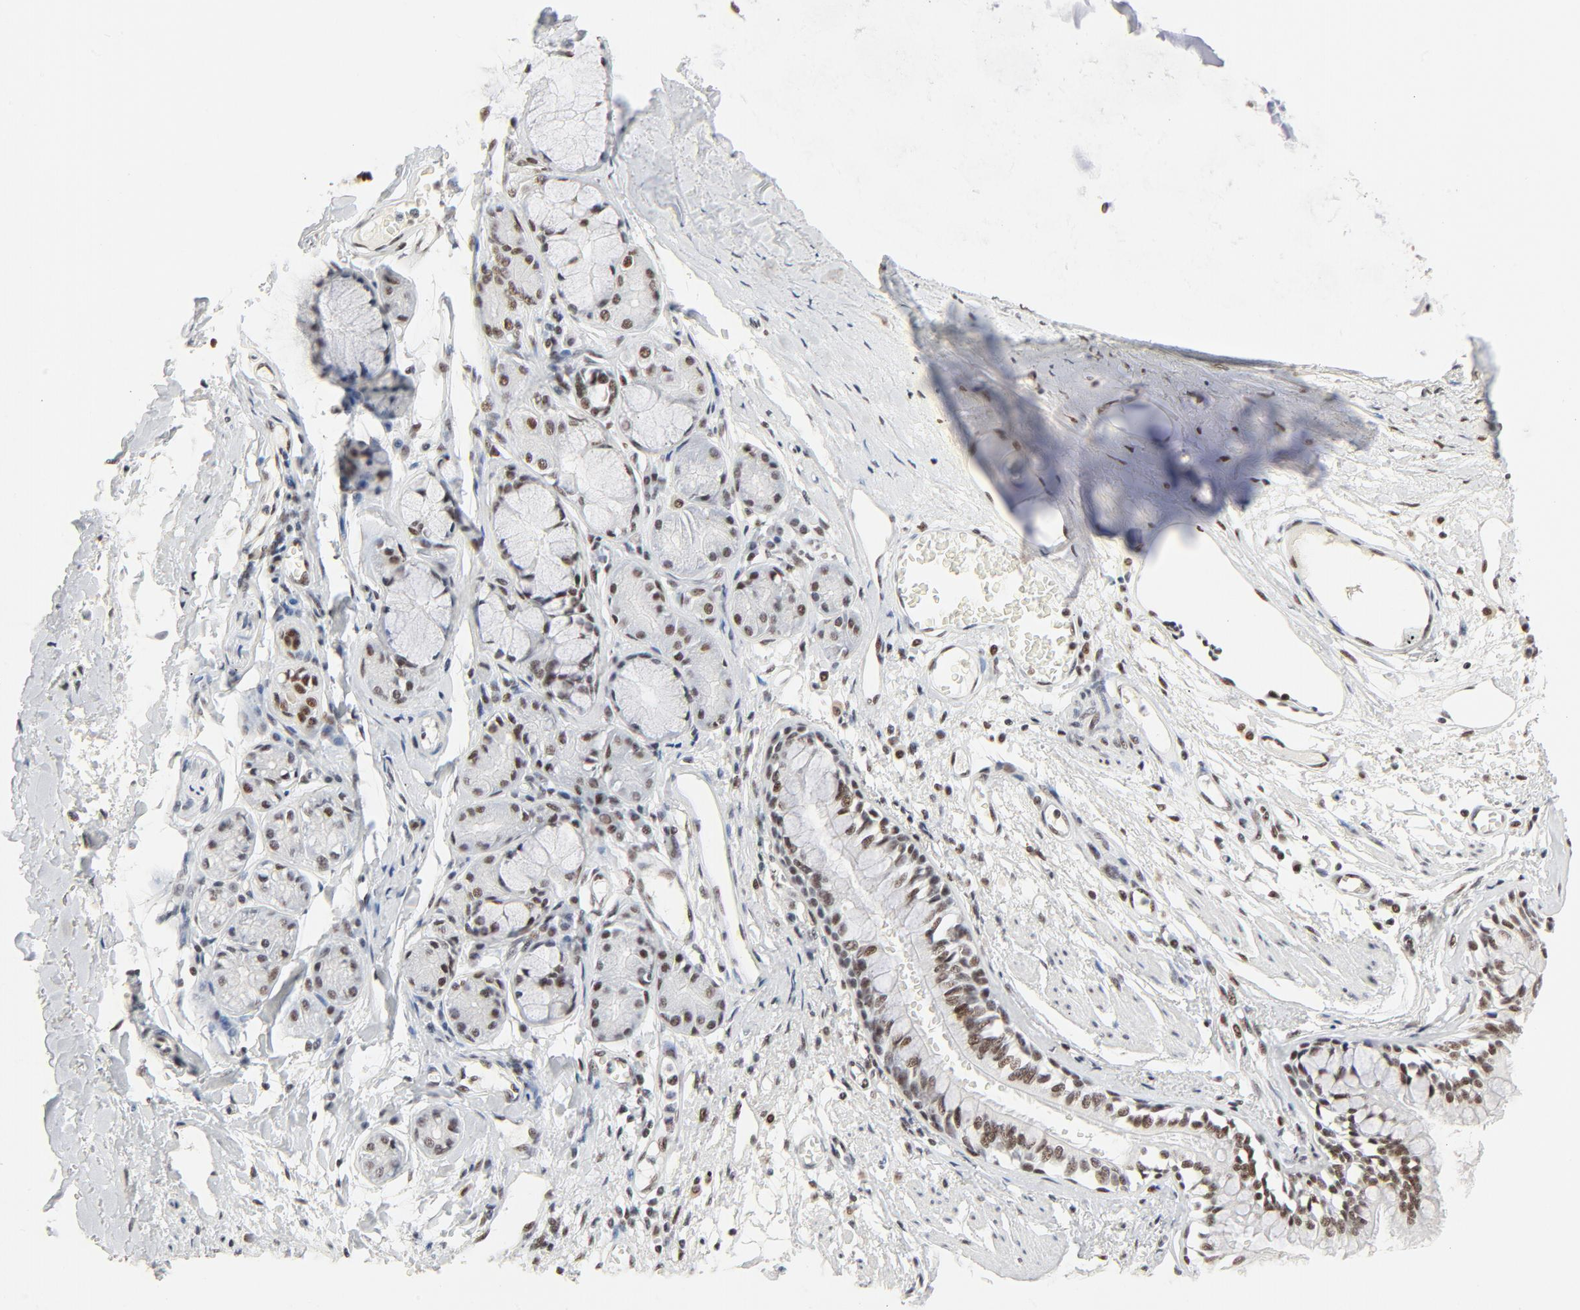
{"staining": {"intensity": "strong", "quantity": ">75%", "location": "nuclear"}, "tissue": "bronchus", "cell_type": "Respiratory epithelial cells", "image_type": "normal", "snomed": [{"axis": "morphology", "description": "Normal tissue, NOS"}, {"axis": "topography", "description": "Bronchus"}, {"axis": "topography", "description": "Lung"}], "caption": "IHC photomicrograph of normal human bronchus stained for a protein (brown), which shows high levels of strong nuclear positivity in approximately >75% of respiratory epithelial cells.", "gene": "GTF2H1", "patient": {"sex": "female", "age": 56}}